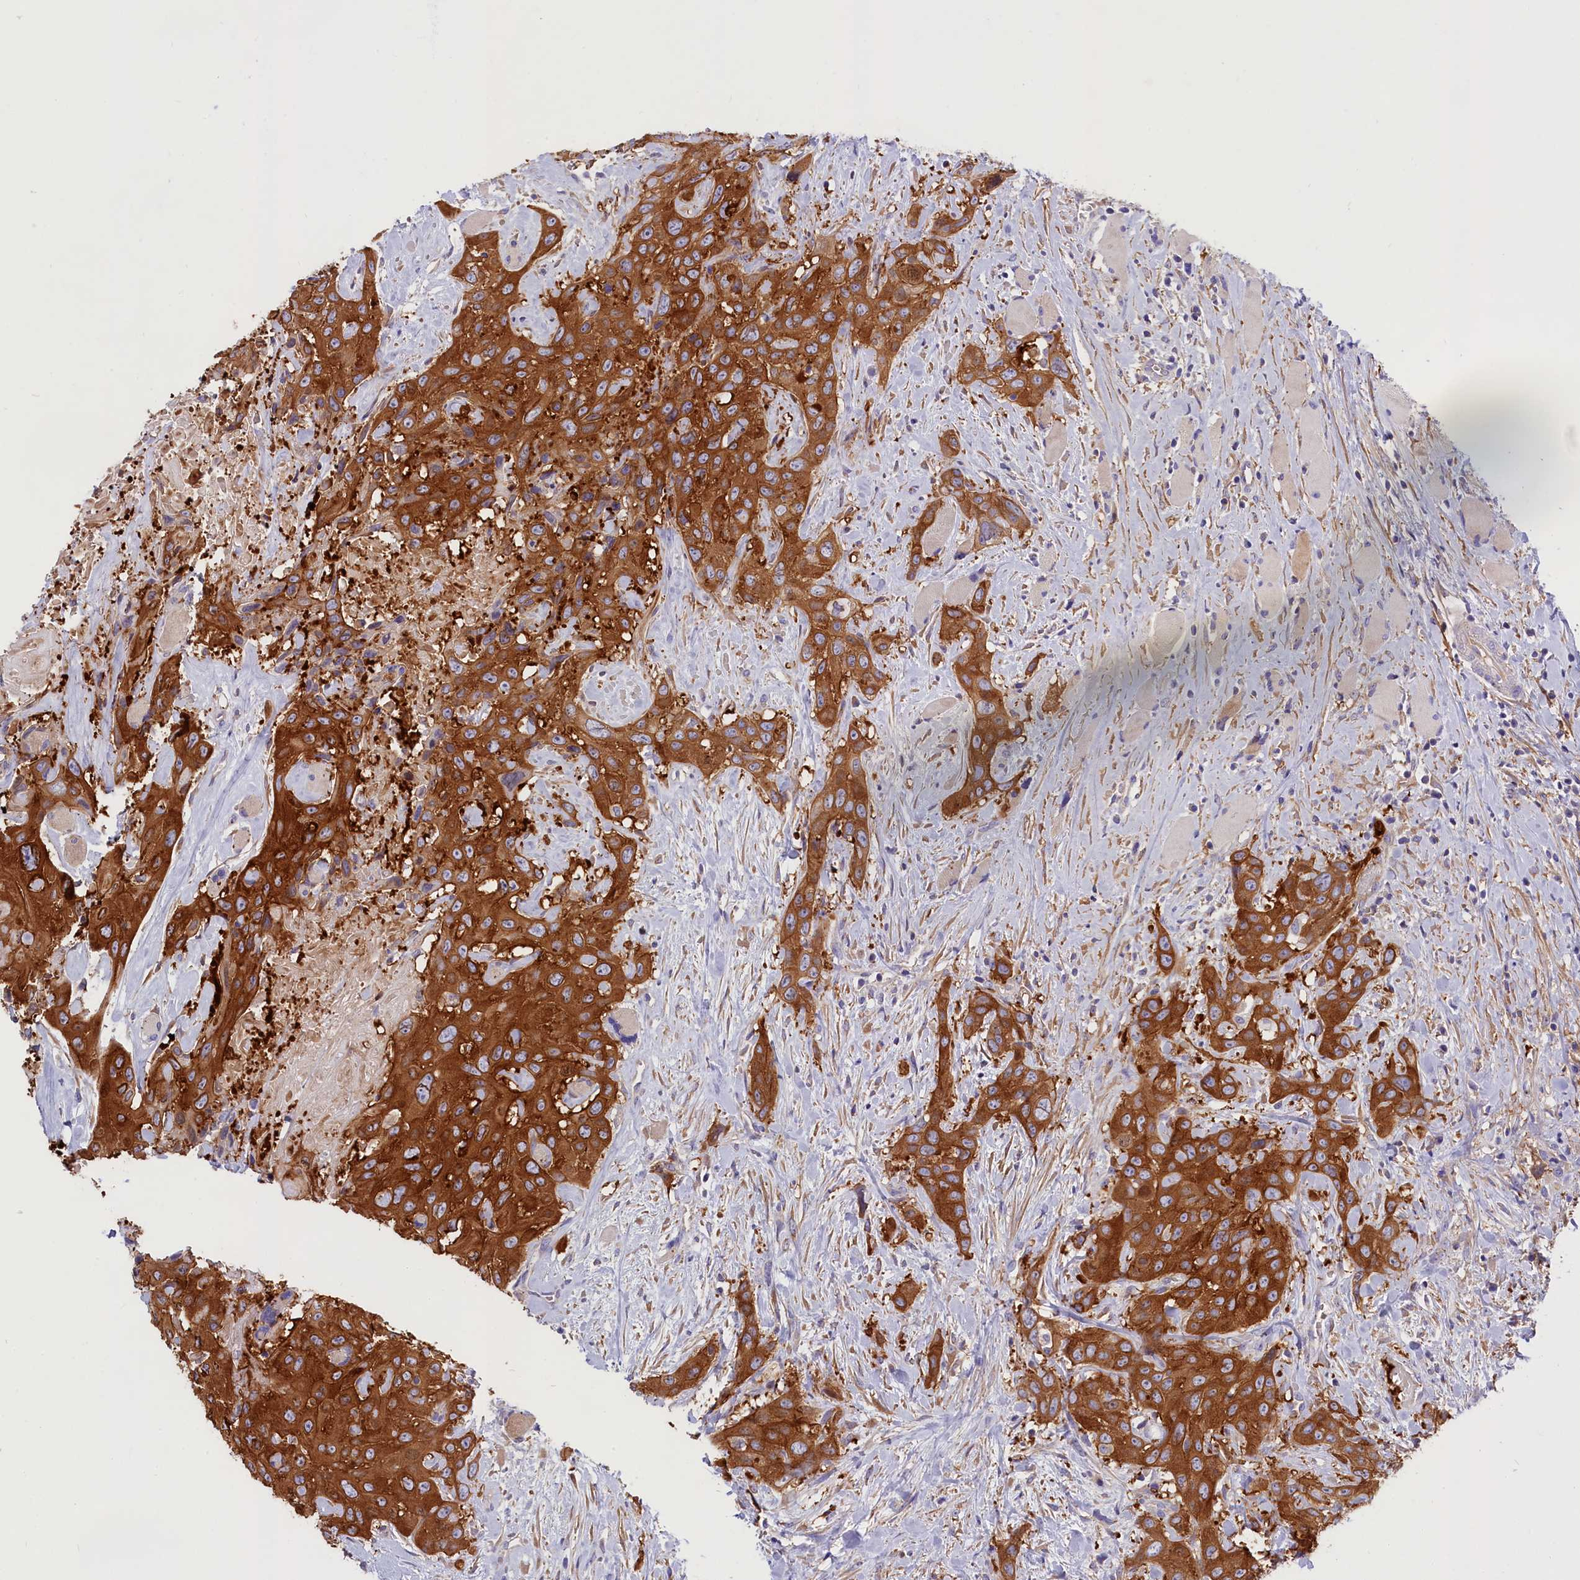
{"staining": {"intensity": "strong", "quantity": ">75%", "location": "cytoplasmic/membranous"}, "tissue": "head and neck cancer", "cell_type": "Tumor cells", "image_type": "cancer", "snomed": [{"axis": "morphology", "description": "Squamous cell carcinoma, NOS"}, {"axis": "topography", "description": "Head-Neck"}], "caption": "There is high levels of strong cytoplasmic/membranous positivity in tumor cells of head and neck cancer (squamous cell carcinoma), as demonstrated by immunohistochemical staining (brown color).", "gene": "PPP1R13L", "patient": {"sex": "male", "age": 81}}